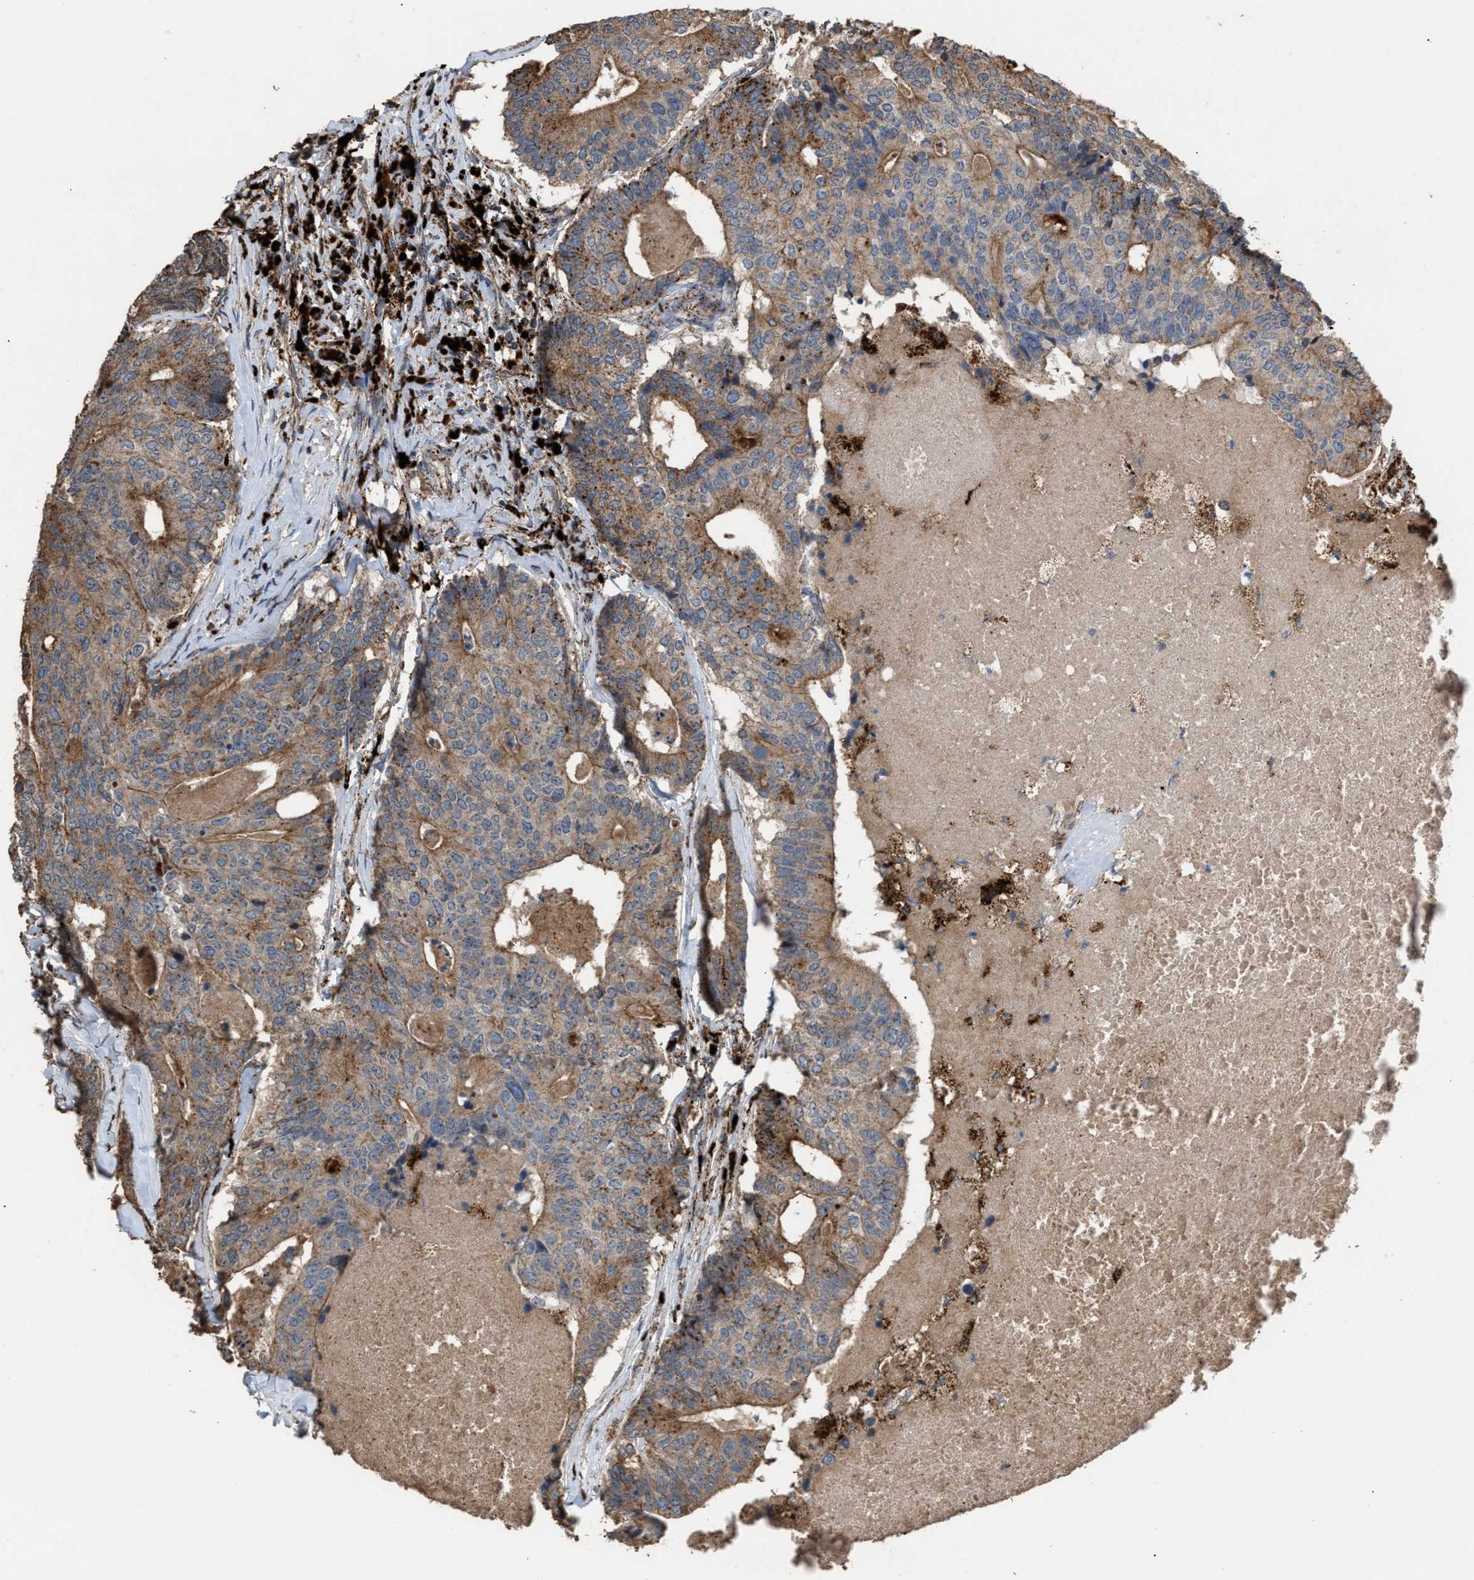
{"staining": {"intensity": "moderate", "quantity": ">75%", "location": "cytoplasmic/membranous"}, "tissue": "colorectal cancer", "cell_type": "Tumor cells", "image_type": "cancer", "snomed": [{"axis": "morphology", "description": "Adenocarcinoma, NOS"}, {"axis": "topography", "description": "Colon"}], "caption": "IHC of human colorectal cancer reveals medium levels of moderate cytoplasmic/membranous staining in about >75% of tumor cells.", "gene": "ELMO3", "patient": {"sex": "female", "age": 67}}